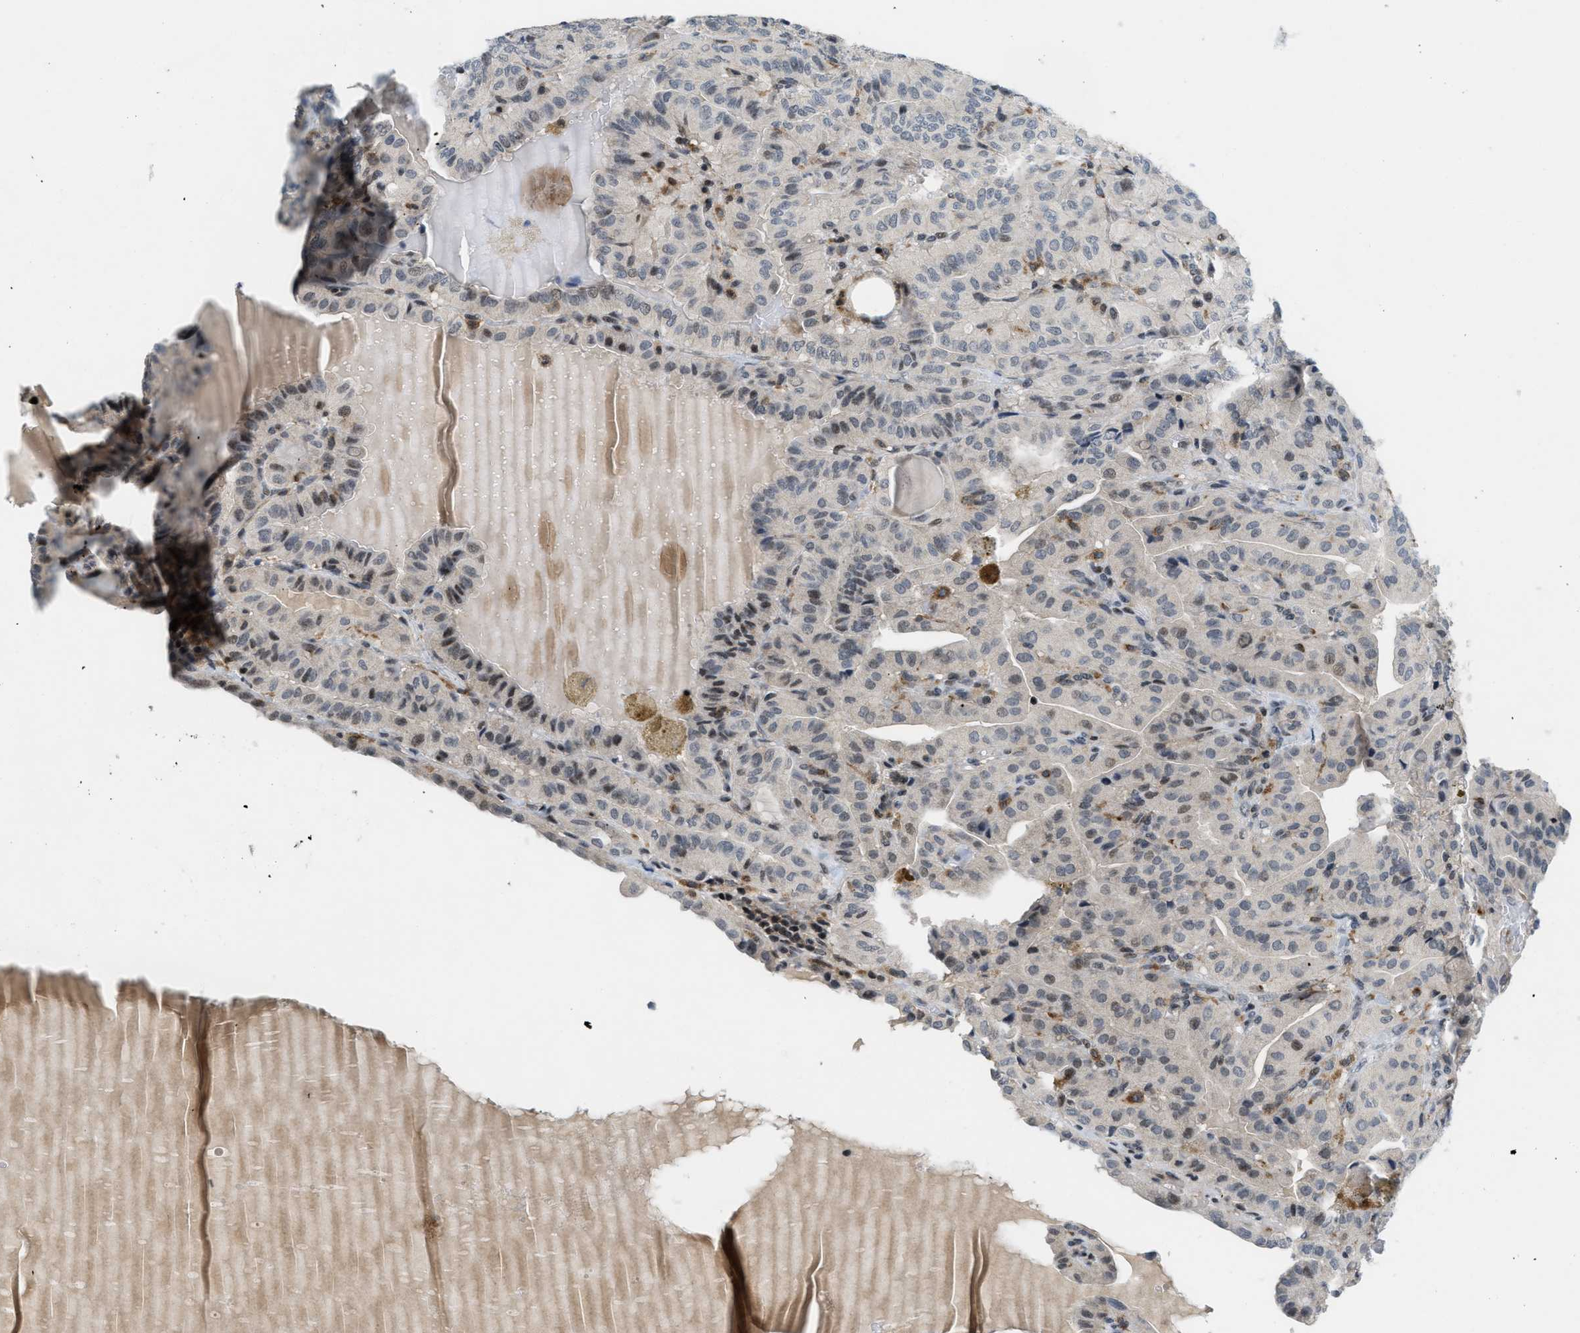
{"staining": {"intensity": "moderate", "quantity": "<25%", "location": "nuclear"}, "tissue": "thyroid cancer", "cell_type": "Tumor cells", "image_type": "cancer", "snomed": [{"axis": "morphology", "description": "Papillary adenocarcinoma, NOS"}, {"axis": "topography", "description": "Thyroid gland"}], "caption": "Protein expression analysis of thyroid papillary adenocarcinoma displays moderate nuclear positivity in about <25% of tumor cells. The staining was performed using DAB, with brown indicating positive protein expression. Nuclei are stained blue with hematoxylin.", "gene": "ING1", "patient": {"sex": "male", "age": 77}}